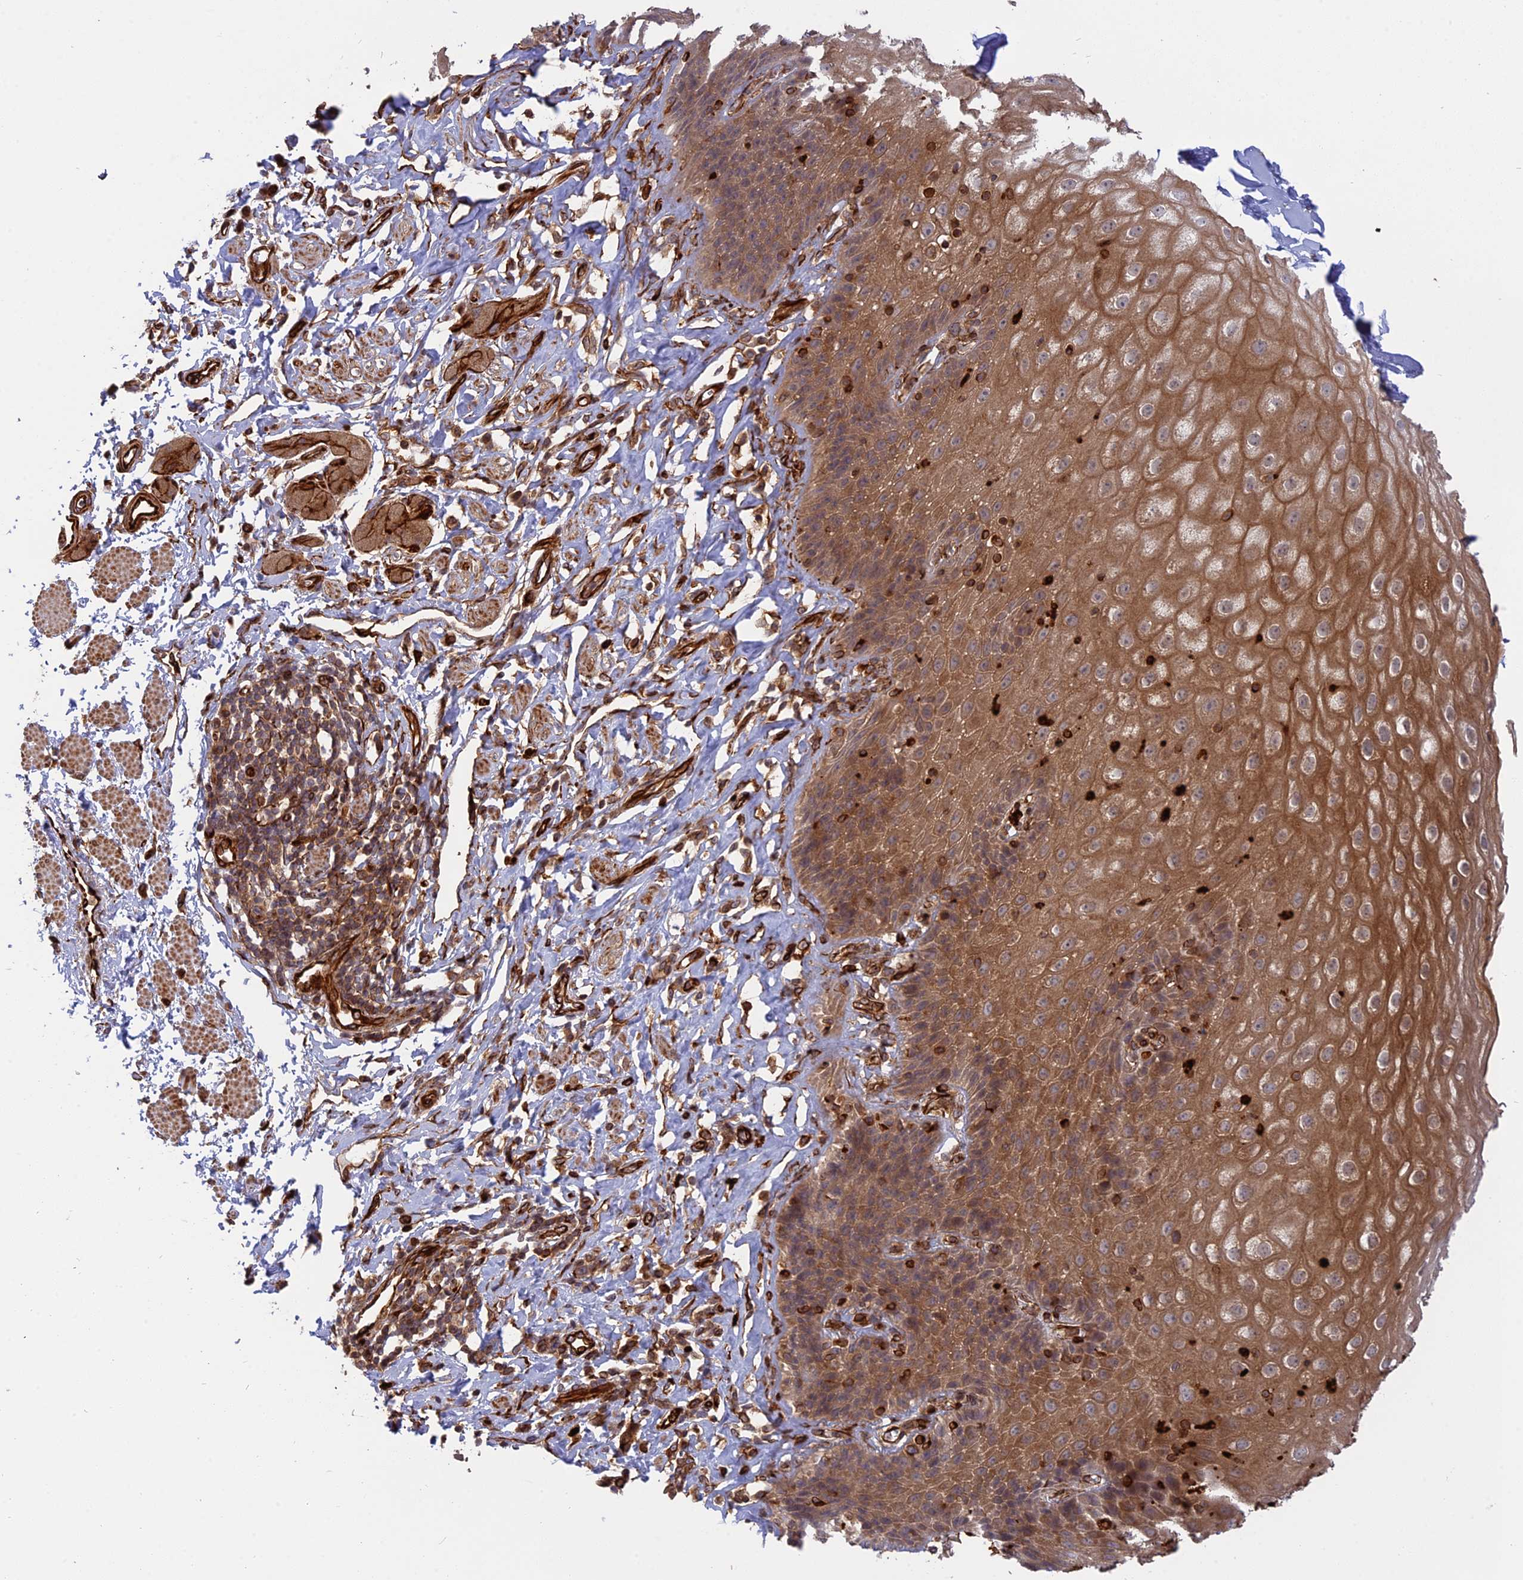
{"staining": {"intensity": "moderate", "quantity": ">75%", "location": "cytoplasmic/membranous"}, "tissue": "esophagus", "cell_type": "Squamous epithelial cells", "image_type": "normal", "snomed": [{"axis": "morphology", "description": "Normal tissue, NOS"}, {"axis": "topography", "description": "Esophagus"}], "caption": "IHC (DAB (3,3'-diaminobenzidine)) staining of benign esophagus reveals moderate cytoplasmic/membranous protein expression in about >75% of squamous epithelial cells. Nuclei are stained in blue.", "gene": "PHLDB3", "patient": {"sex": "female", "age": 61}}